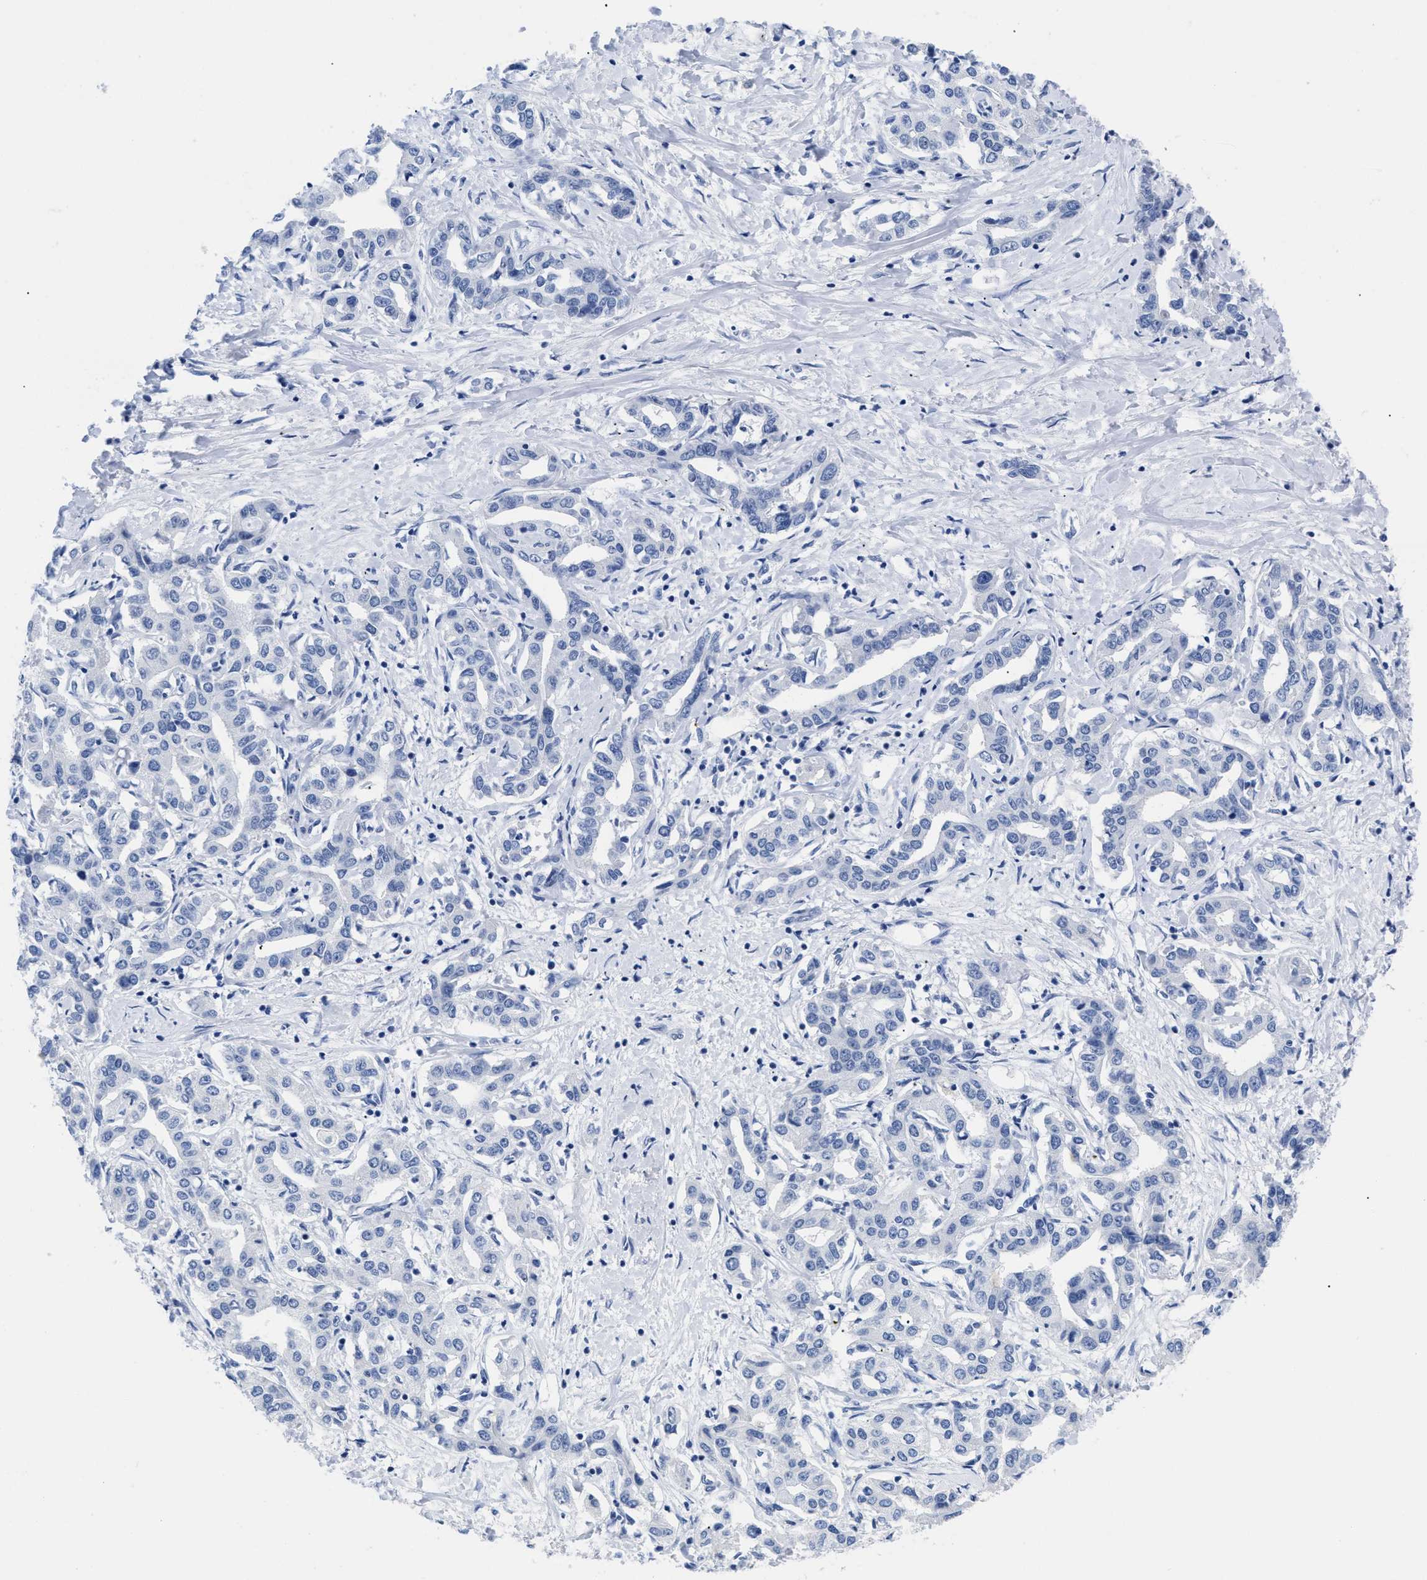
{"staining": {"intensity": "negative", "quantity": "none", "location": "none"}, "tissue": "liver cancer", "cell_type": "Tumor cells", "image_type": "cancer", "snomed": [{"axis": "morphology", "description": "Cholangiocarcinoma"}, {"axis": "topography", "description": "Liver"}], "caption": "DAB immunohistochemical staining of human liver cancer demonstrates no significant staining in tumor cells.", "gene": "TREML1", "patient": {"sex": "male", "age": 59}}